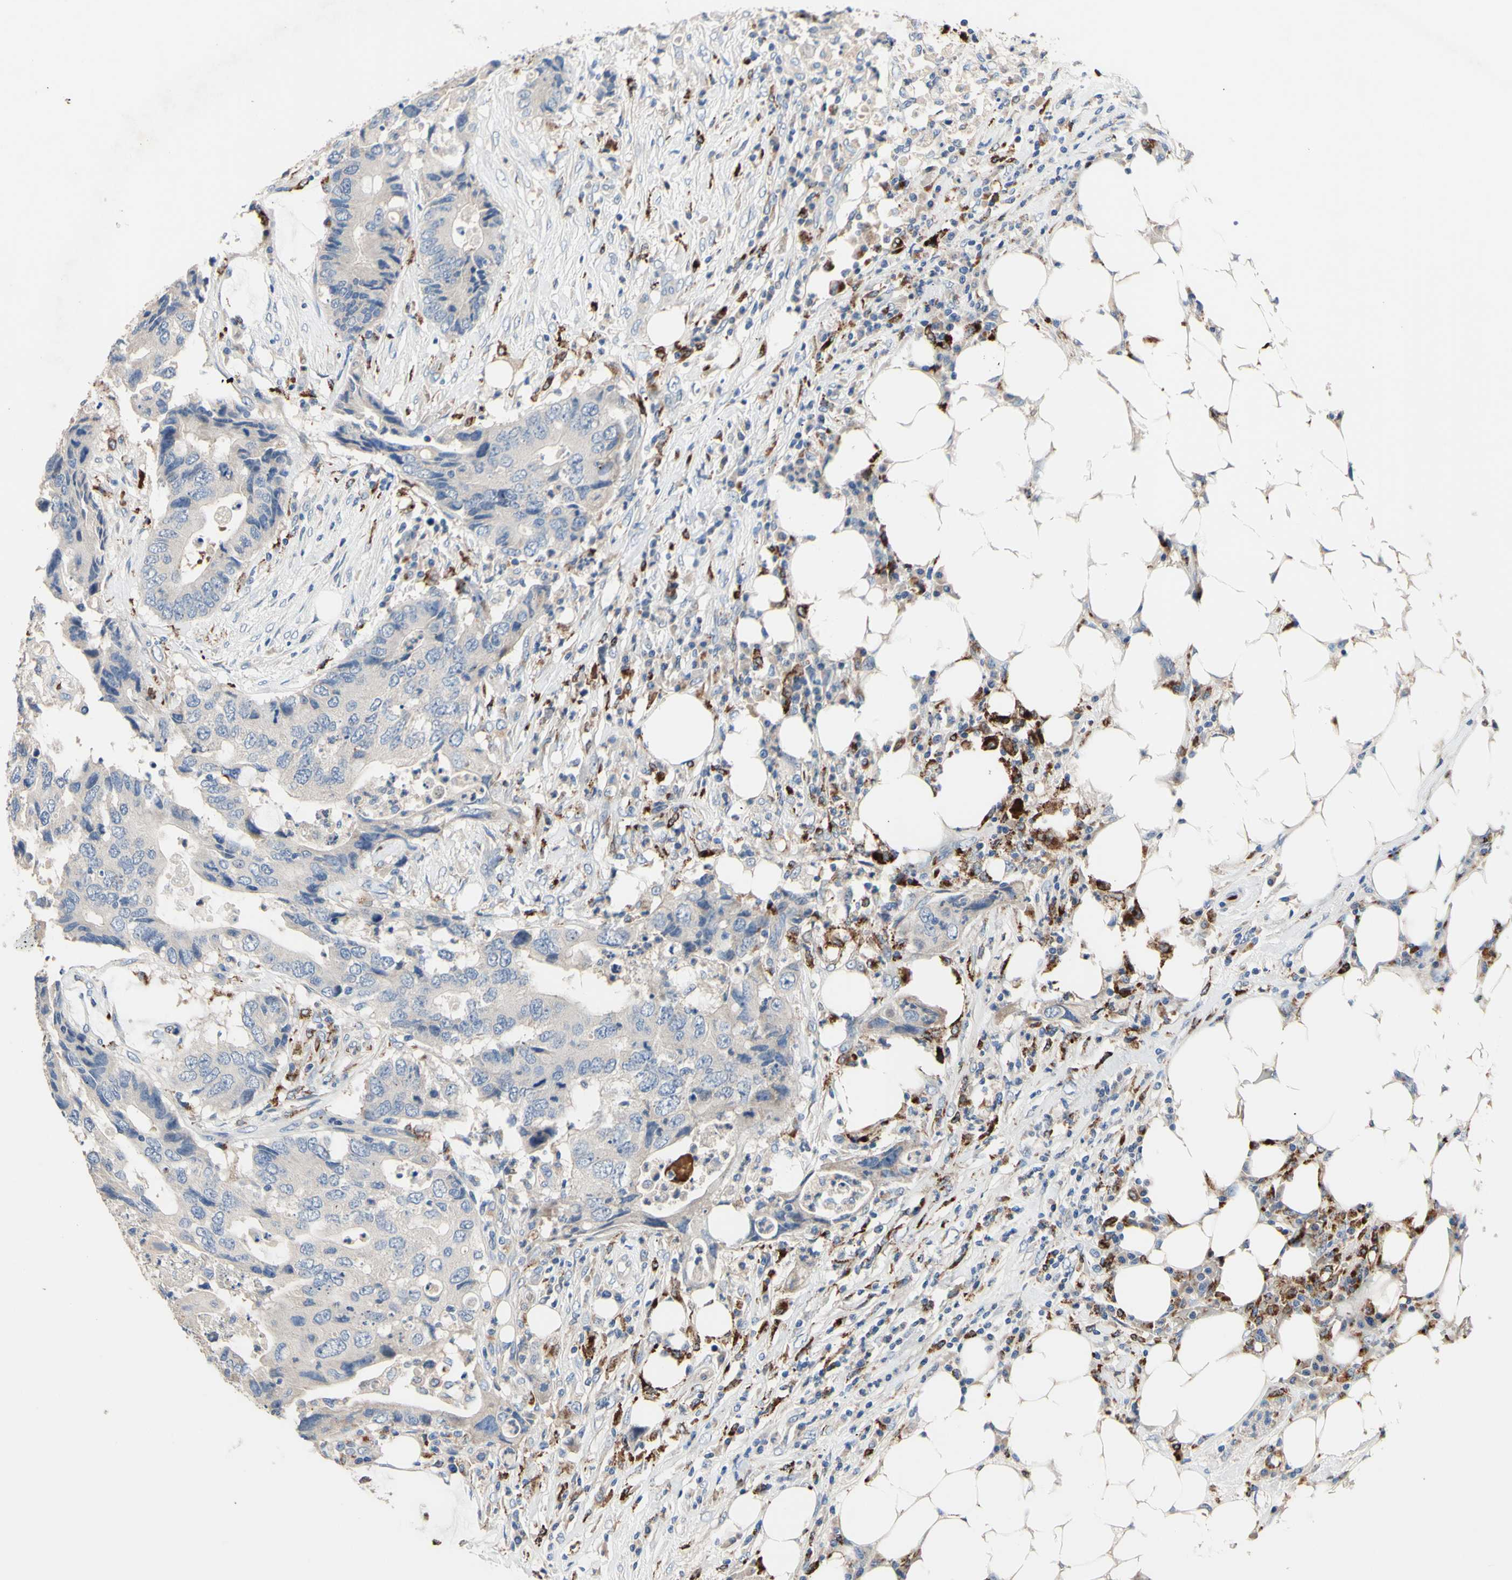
{"staining": {"intensity": "negative", "quantity": "none", "location": "none"}, "tissue": "colorectal cancer", "cell_type": "Tumor cells", "image_type": "cancer", "snomed": [{"axis": "morphology", "description": "Adenocarcinoma, NOS"}, {"axis": "topography", "description": "Colon"}], "caption": "This is an IHC micrograph of colorectal cancer. There is no positivity in tumor cells.", "gene": "CDON", "patient": {"sex": "male", "age": 71}}